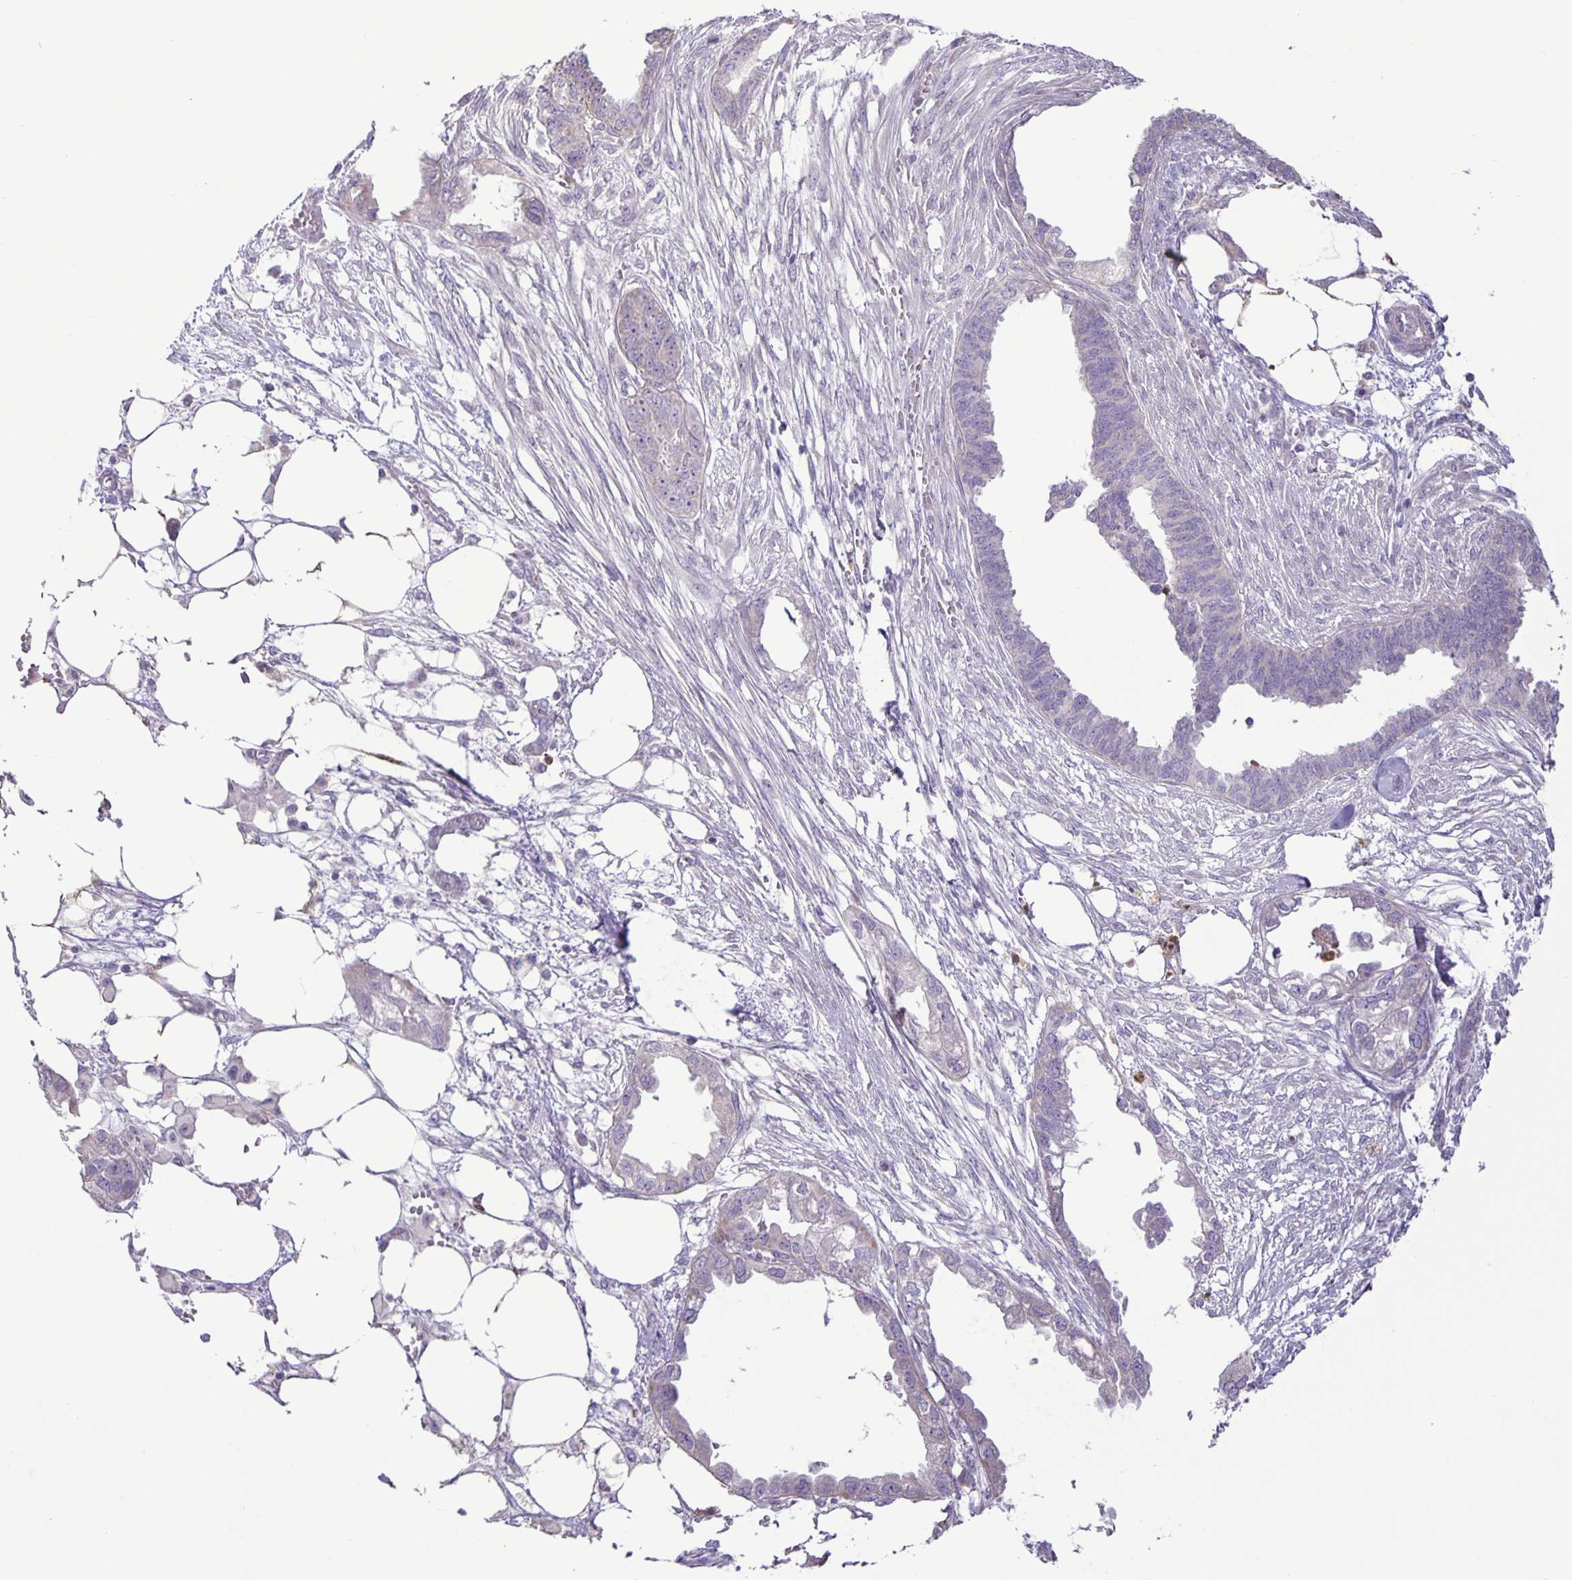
{"staining": {"intensity": "negative", "quantity": "none", "location": "none"}, "tissue": "endometrial cancer", "cell_type": "Tumor cells", "image_type": "cancer", "snomed": [{"axis": "morphology", "description": "Adenocarcinoma, NOS"}, {"axis": "morphology", "description": "Adenocarcinoma, metastatic, NOS"}, {"axis": "topography", "description": "Adipose tissue"}, {"axis": "topography", "description": "Endometrium"}], "caption": "Protein analysis of endometrial cancer reveals no significant positivity in tumor cells.", "gene": "ADCK1", "patient": {"sex": "female", "age": 67}}